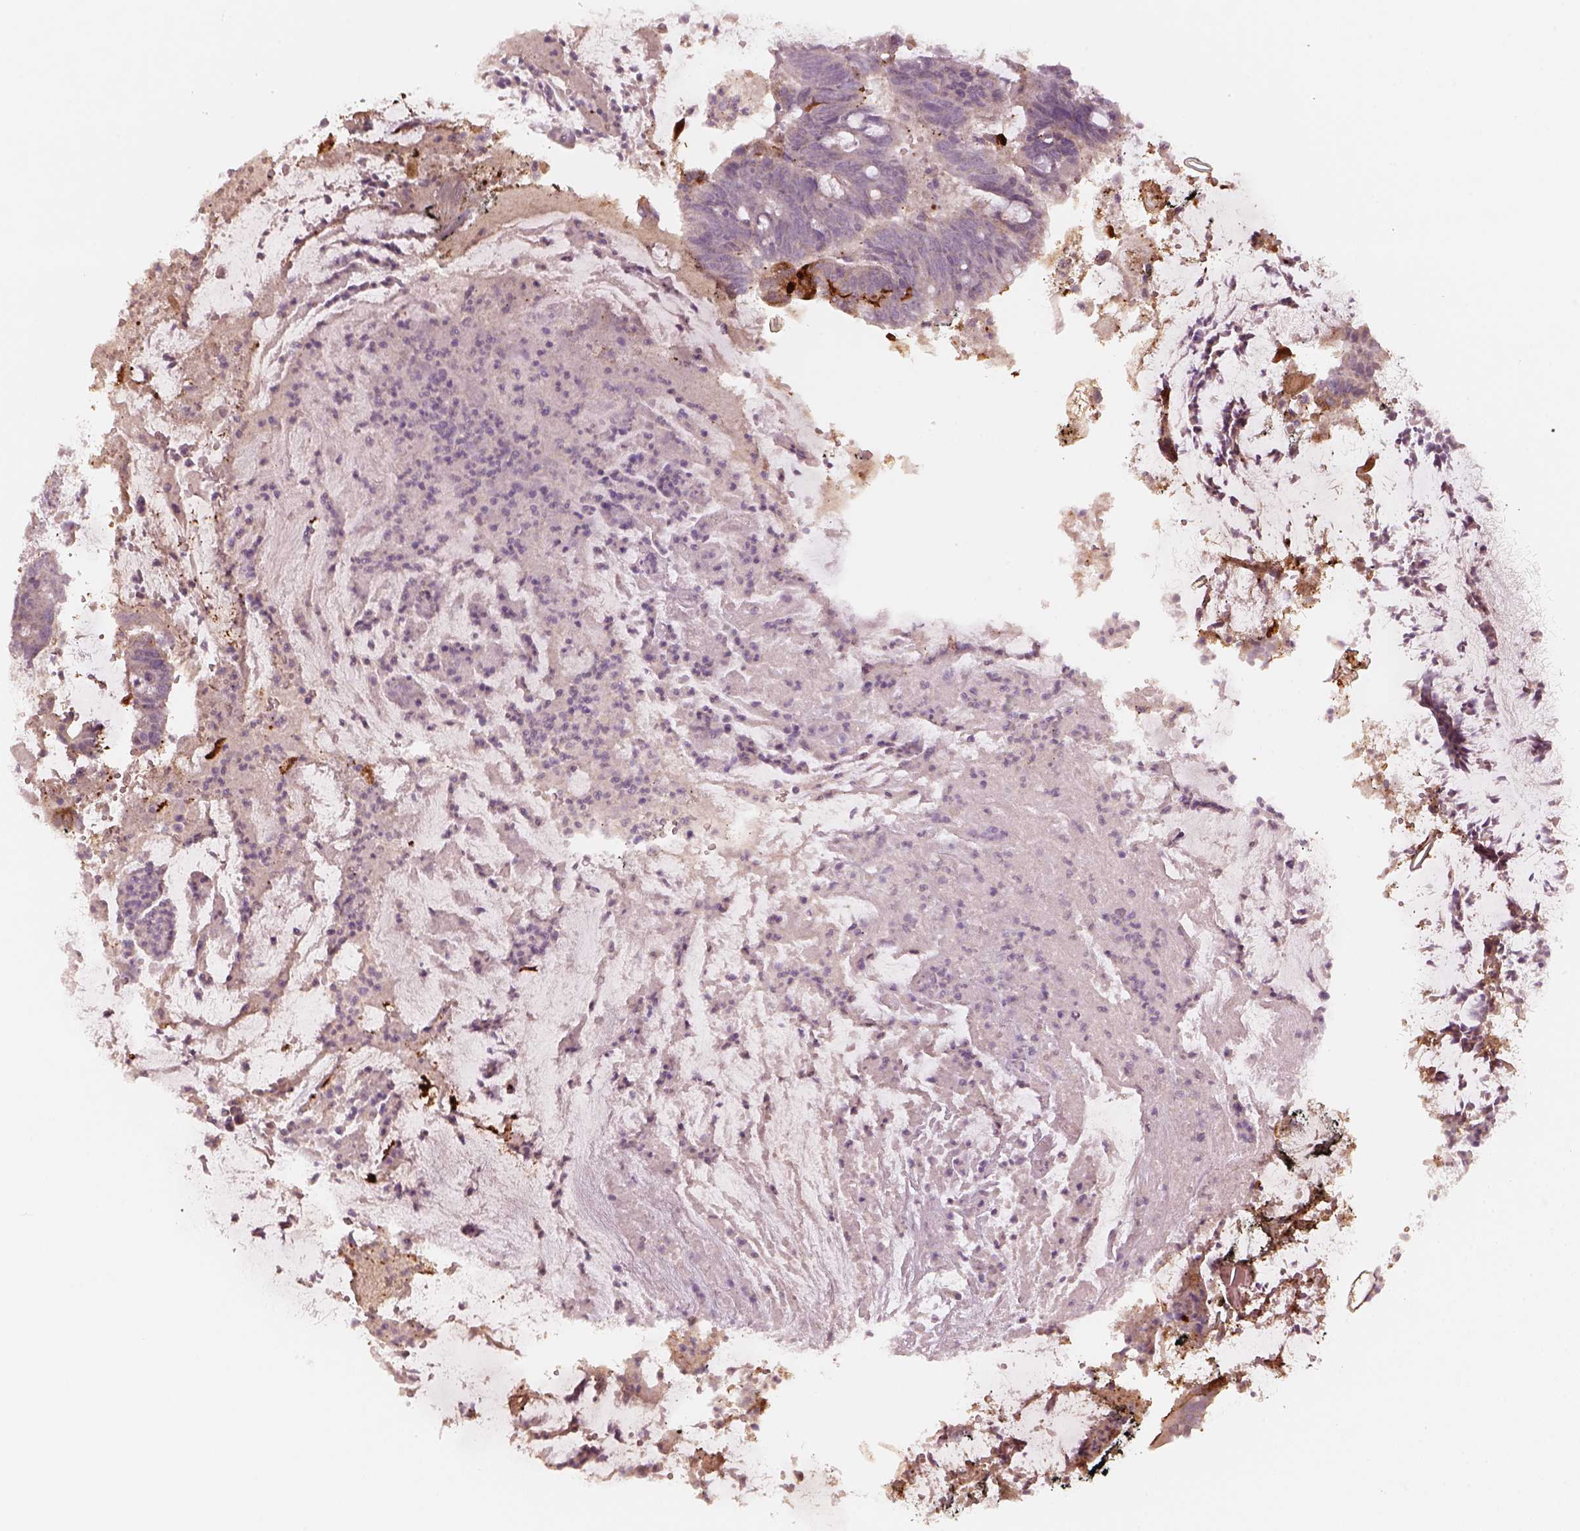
{"staining": {"intensity": "negative", "quantity": "none", "location": "none"}, "tissue": "colorectal cancer", "cell_type": "Tumor cells", "image_type": "cancer", "snomed": [{"axis": "morphology", "description": "Adenocarcinoma, NOS"}, {"axis": "topography", "description": "Colon"}], "caption": "Tumor cells show no significant protein expression in colorectal adenocarcinoma. The staining was performed using DAB to visualize the protein expression in brown, while the nuclei were stained in blue with hematoxylin (Magnification: 20x).", "gene": "LAMC2", "patient": {"sex": "female", "age": 43}}